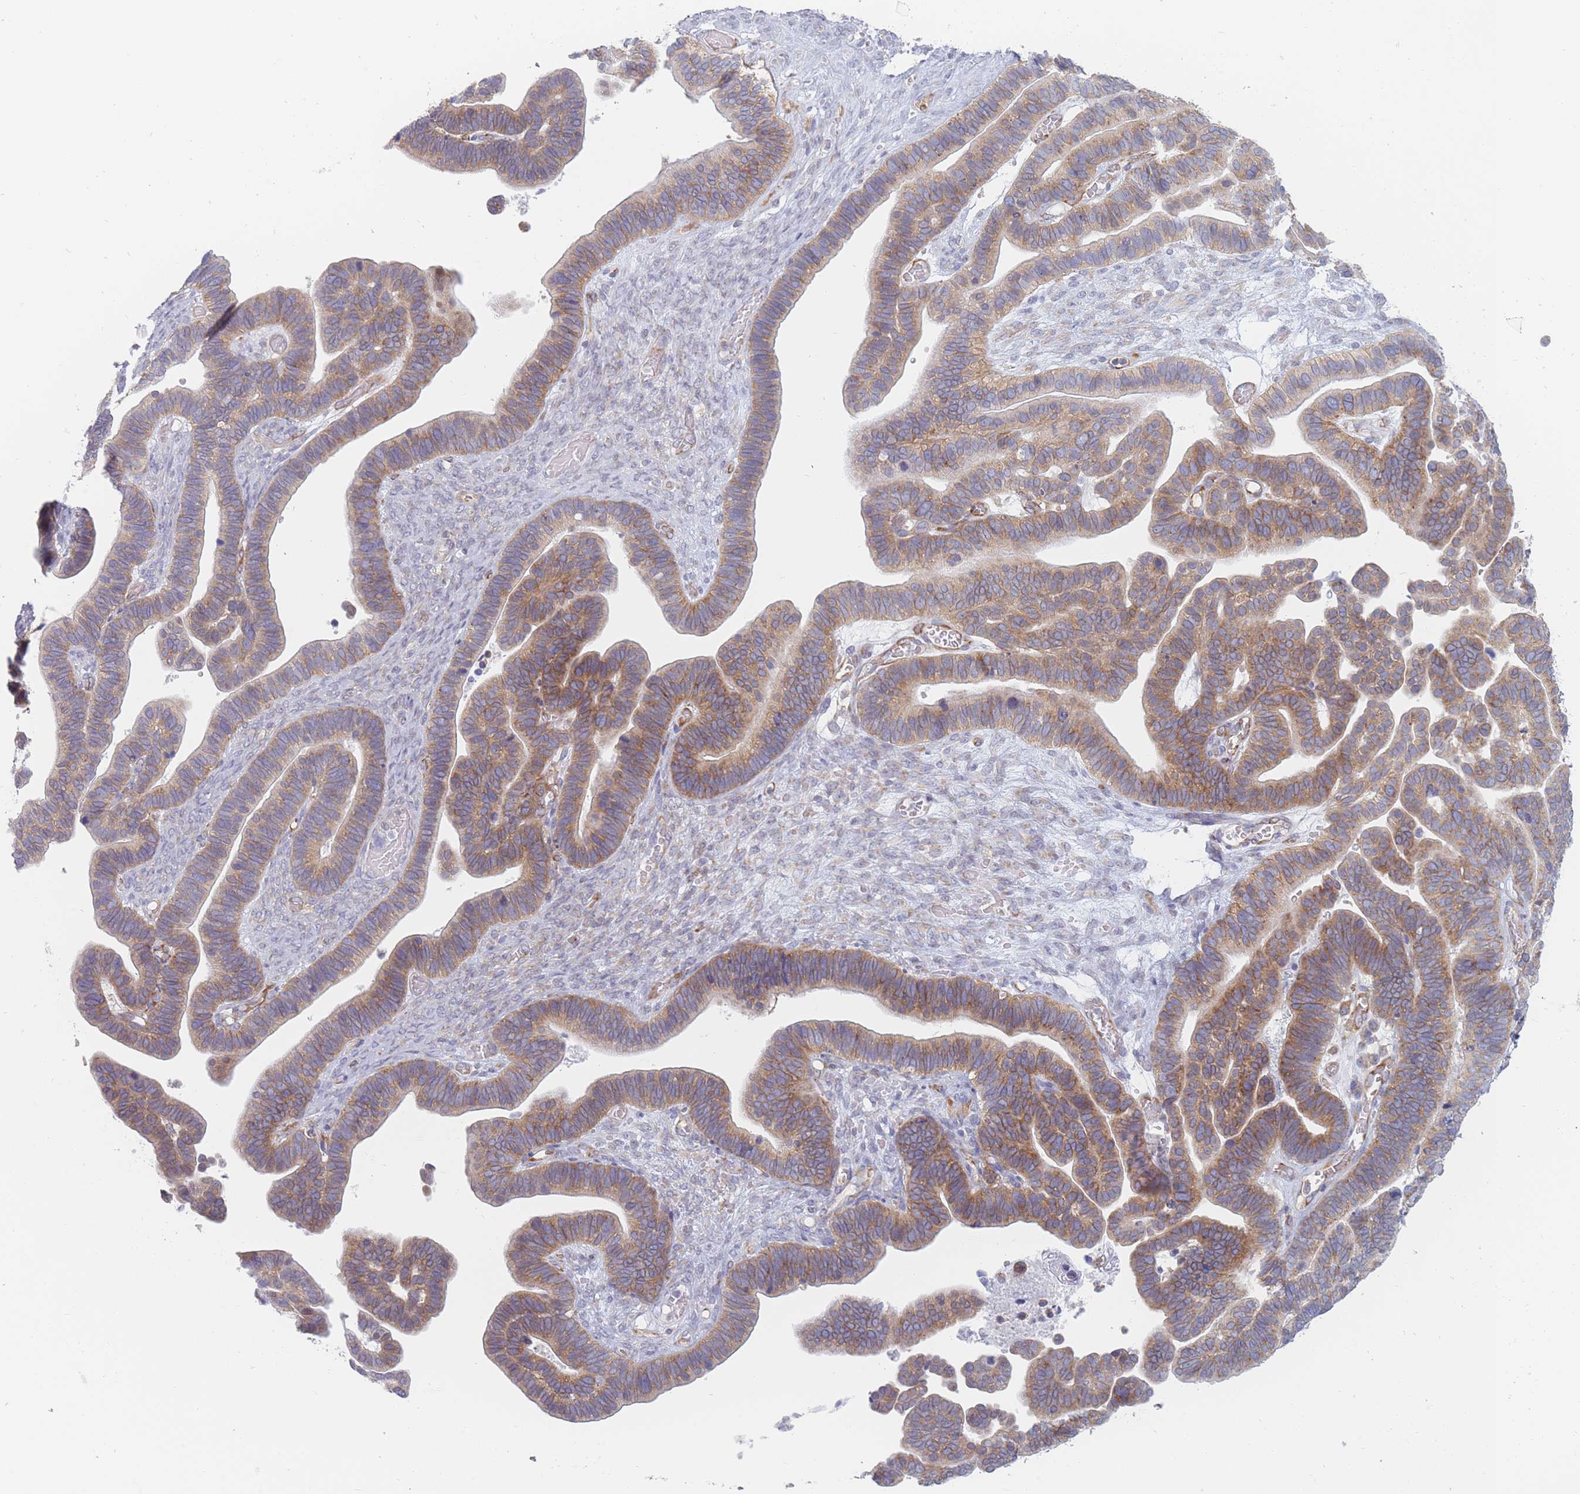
{"staining": {"intensity": "moderate", "quantity": ">75%", "location": "cytoplasmic/membranous"}, "tissue": "ovarian cancer", "cell_type": "Tumor cells", "image_type": "cancer", "snomed": [{"axis": "morphology", "description": "Cystadenocarcinoma, serous, NOS"}, {"axis": "topography", "description": "Ovary"}], "caption": "A medium amount of moderate cytoplasmic/membranous expression is identified in approximately >75% of tumor cells in ovarian serous cystadenocarcinoma tissue.", "gene": "MAP1S", "patient": {"sex": "female", "age": 56}}